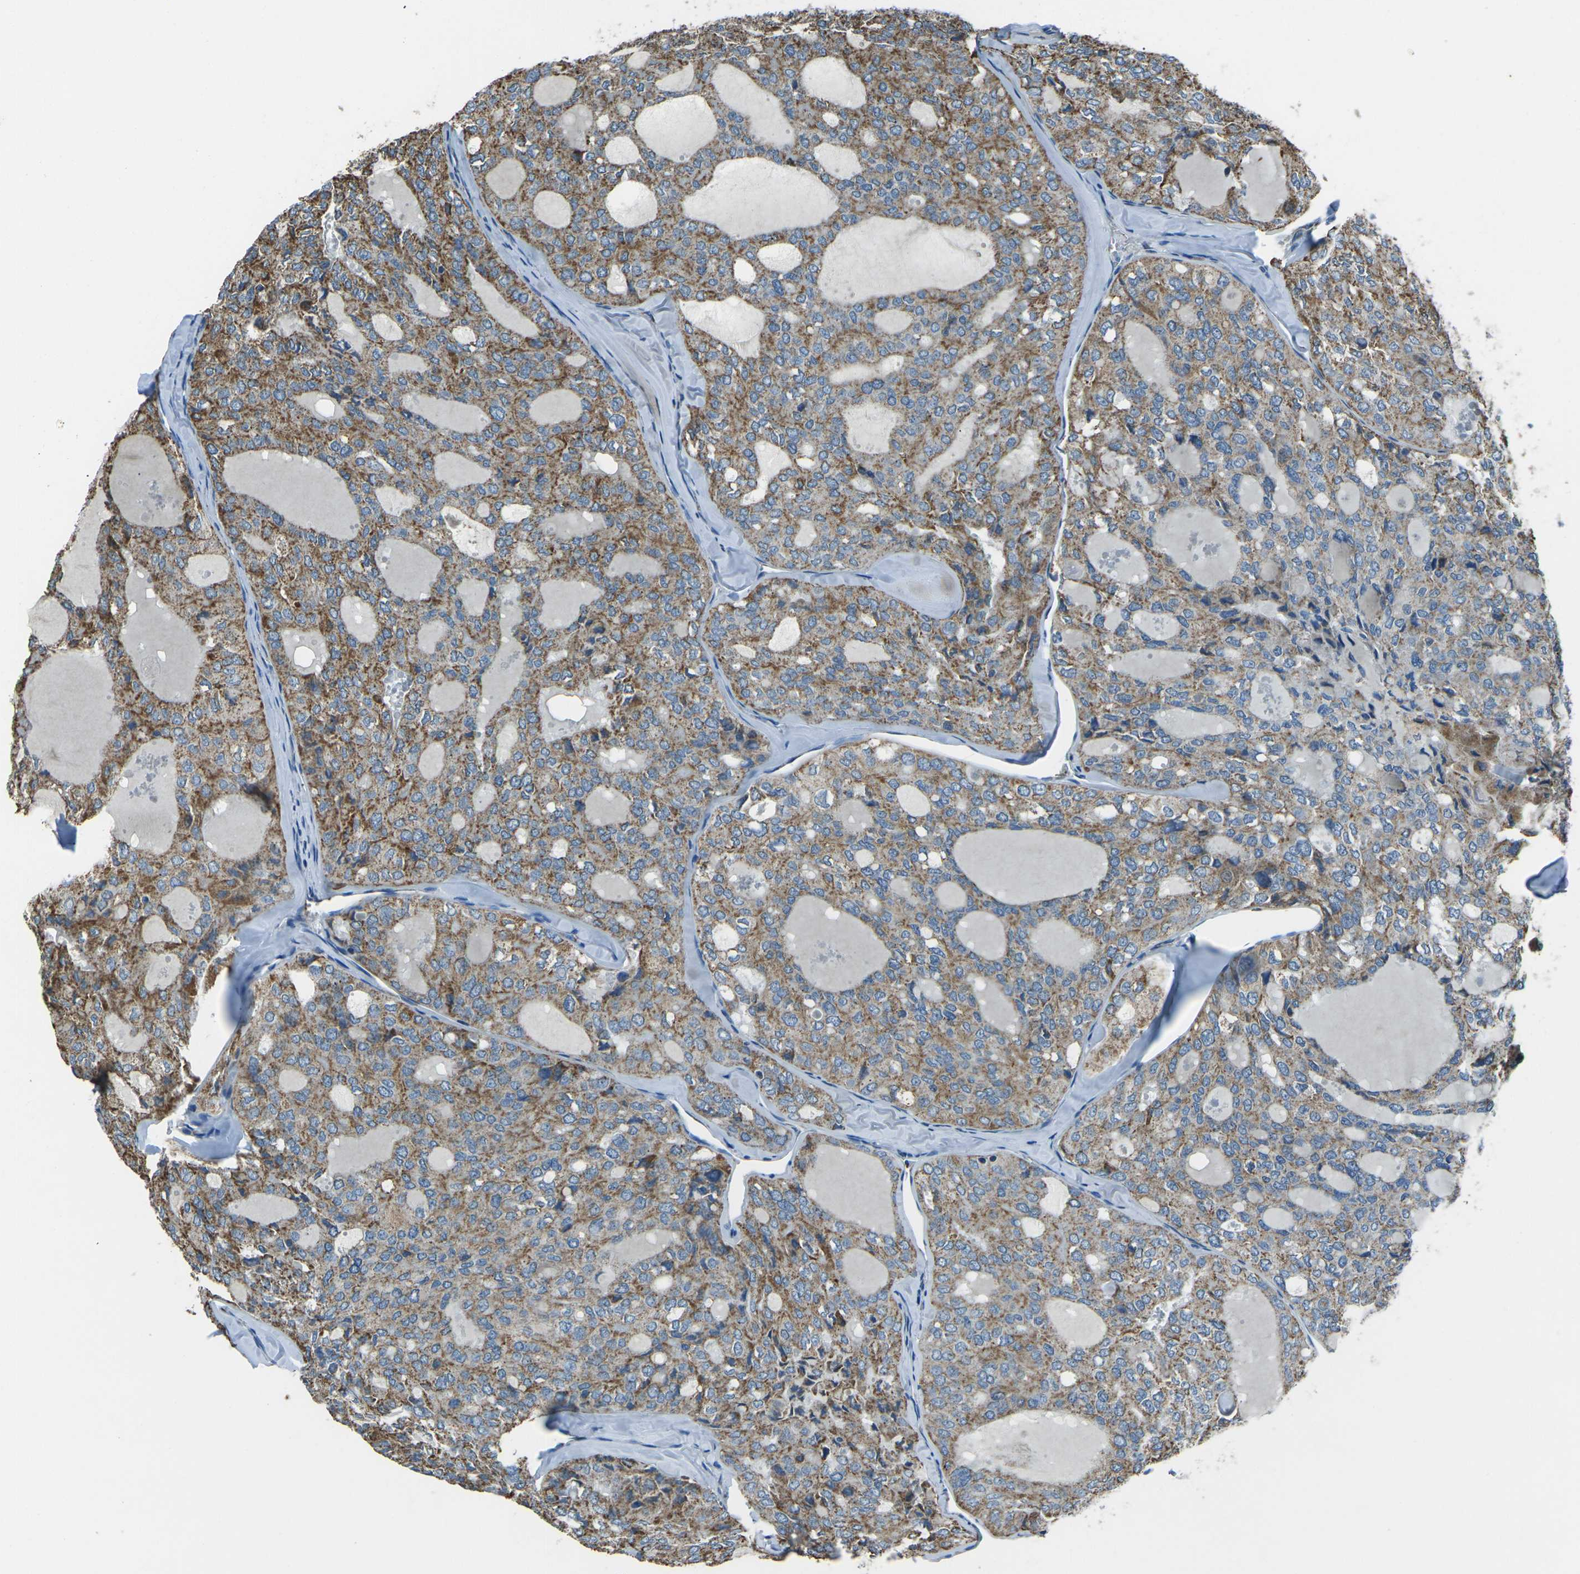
{"staining": {"intensity": "moderate", "quantity": ">75%", "location": "cytoplasmic/membranous"}, "tissue": "thyroid cancer", "cell_type": "Tumor cells", "image_type": "cancer", "snomed": [{"axis": "morphology", "description": "Follicular adenoma carcinoma, NOS"}, {"axis": "topography", "description": "Thyroid gland"}], "caption": "A brown stain labels moderate cytoplasmic/membranous positivity of a protein in human thyroid follicular adenoma carcinoma tumor cells.", "gene": "IRF3", "patient": {"sex": "male", "age": 75}}